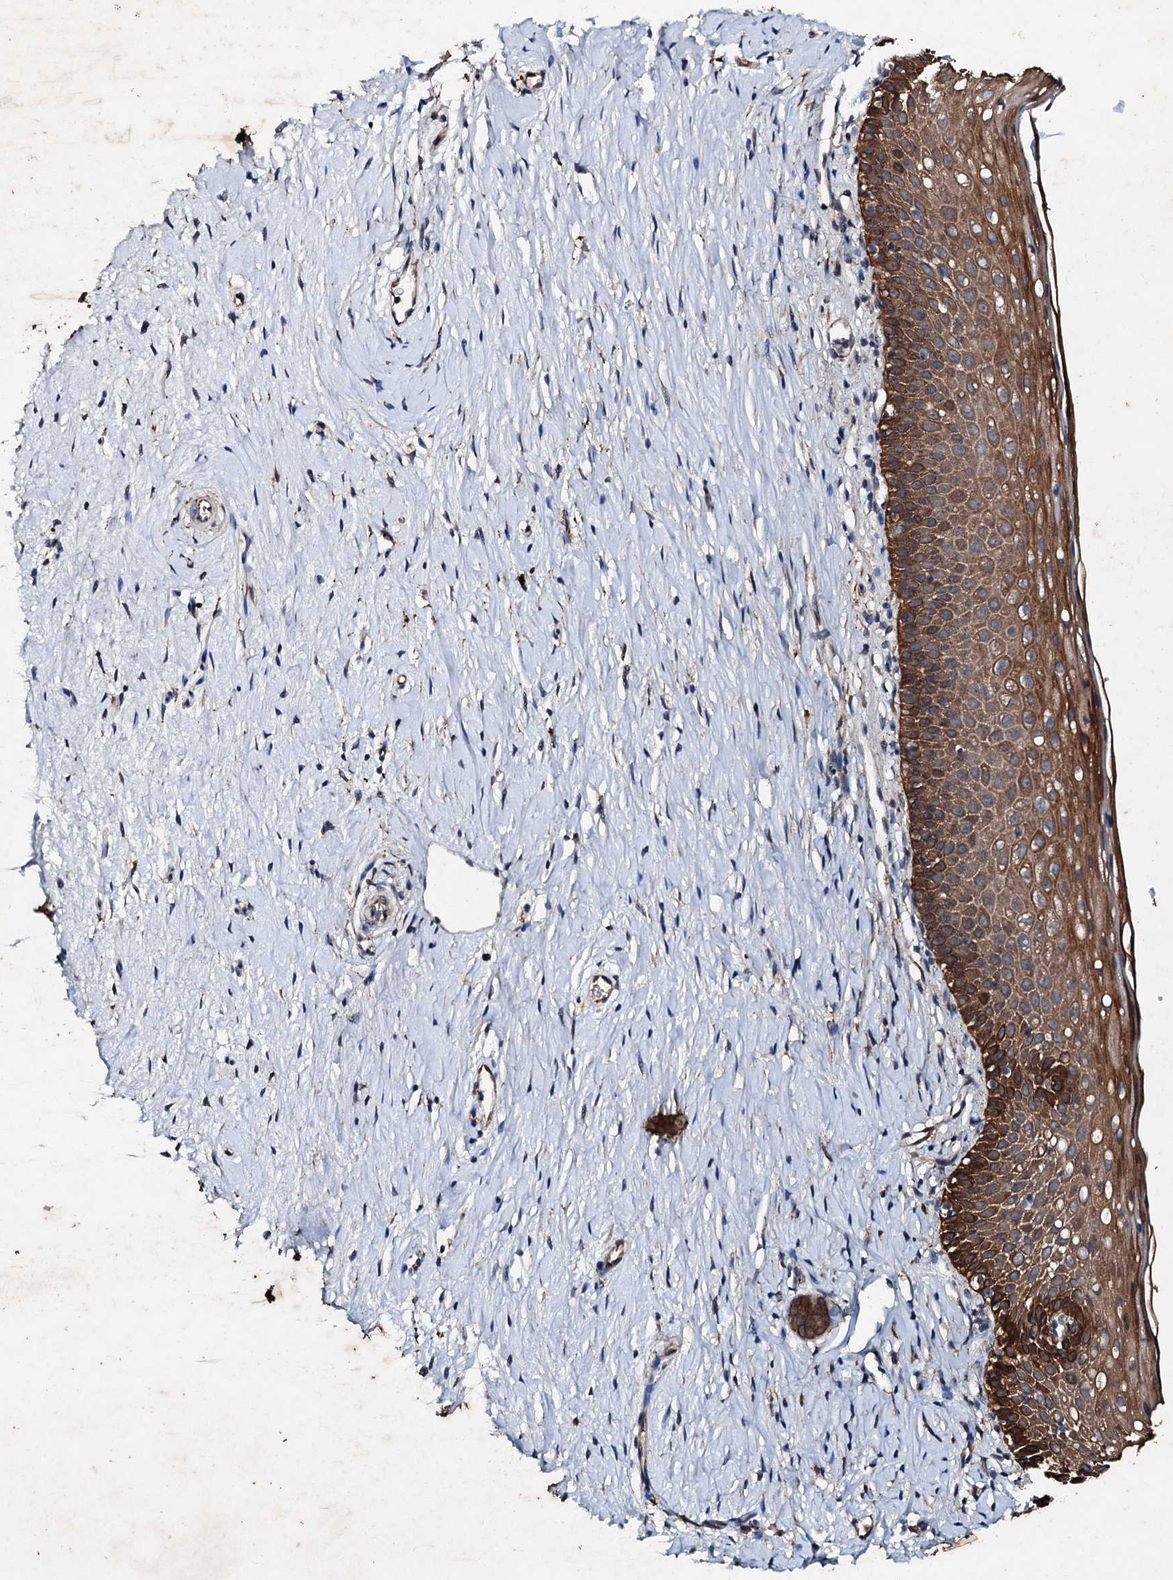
{"staining": {"intensity": "moderate", "quantity": "25%-75%", "location": "cytoplasmic/membranous"}, "tissue": "cervix", "cell_type": "Glandular cells", "image_type": "normal", "snomed": [{"axis": "morphology", "description": "Normal tissue, NOS"}, {"axis": "topography", "description": "Cervix"}], "caption": "IHC of benign human cervix displays medium levels of moderate cytoplasmic/membranous positivity in approximately 25%-75% of glandular cells.", "gene": "ADAMTS10", "patient": {"sex": "female", "age": 36}}